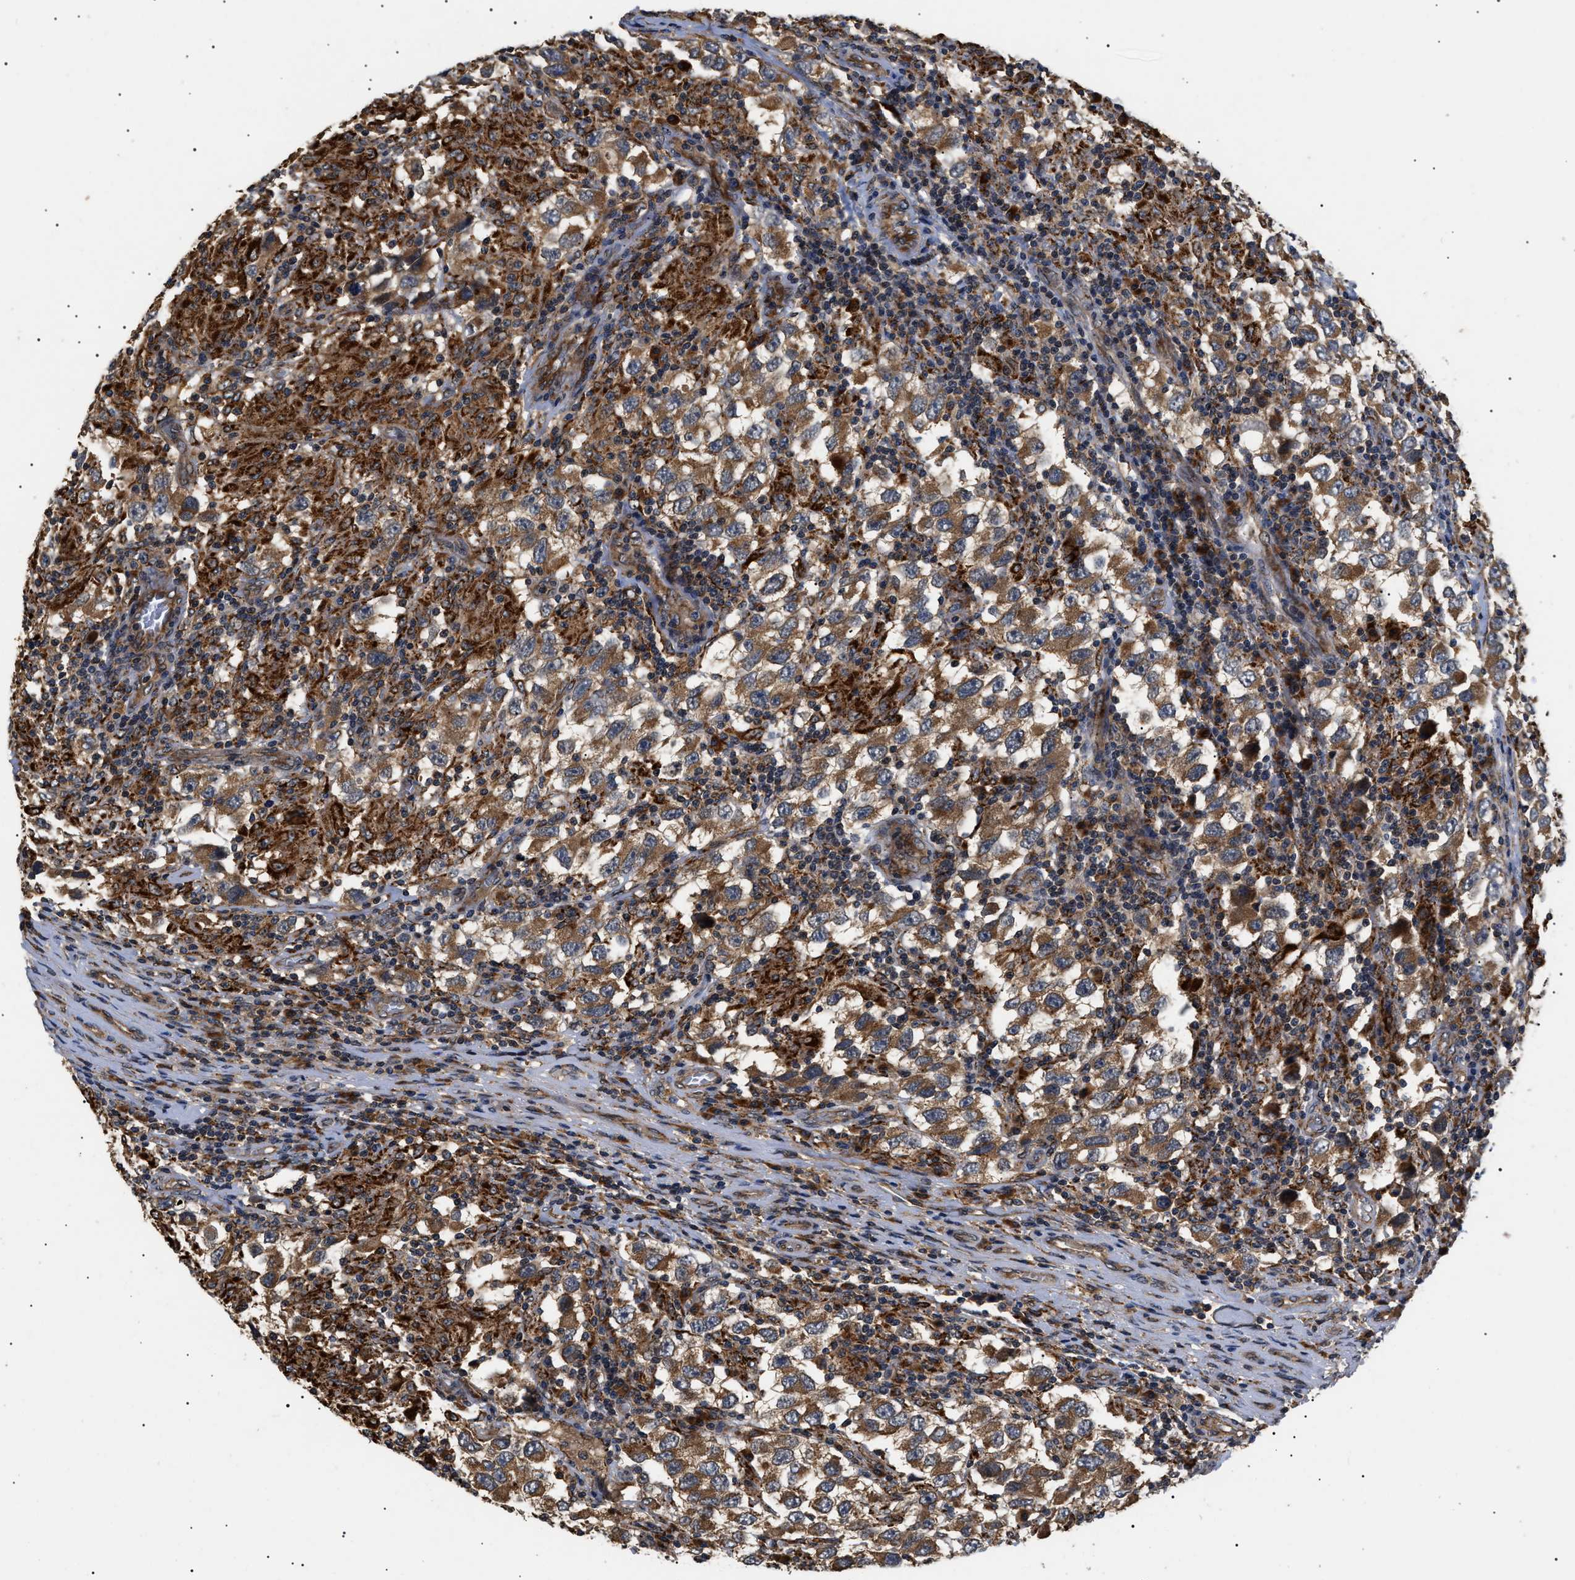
{"staining": {"intensity": "moderate", "quantity": ">75%", "location": "cytoplasmic/membranous"}, "tissue": "testis cancer", "cell_type": "Tumor cells", "image_type": "cancer", "snomed": [{"axis": "morphology", "description": "Carcinoma, Embryonal, NOS"}, {"axis": "topography", "description": "Testis"}], "caption": "DAB (3,3'-diaminobenzidine) immunohistochemical staining of embryonal carcinoma (testis) exhibits moderate cytoplasmic/membranous protein positivity in approximately >75% of tumor cells.", "gene": "ASTL", "patient": {"sex": "male", "age": 21}}